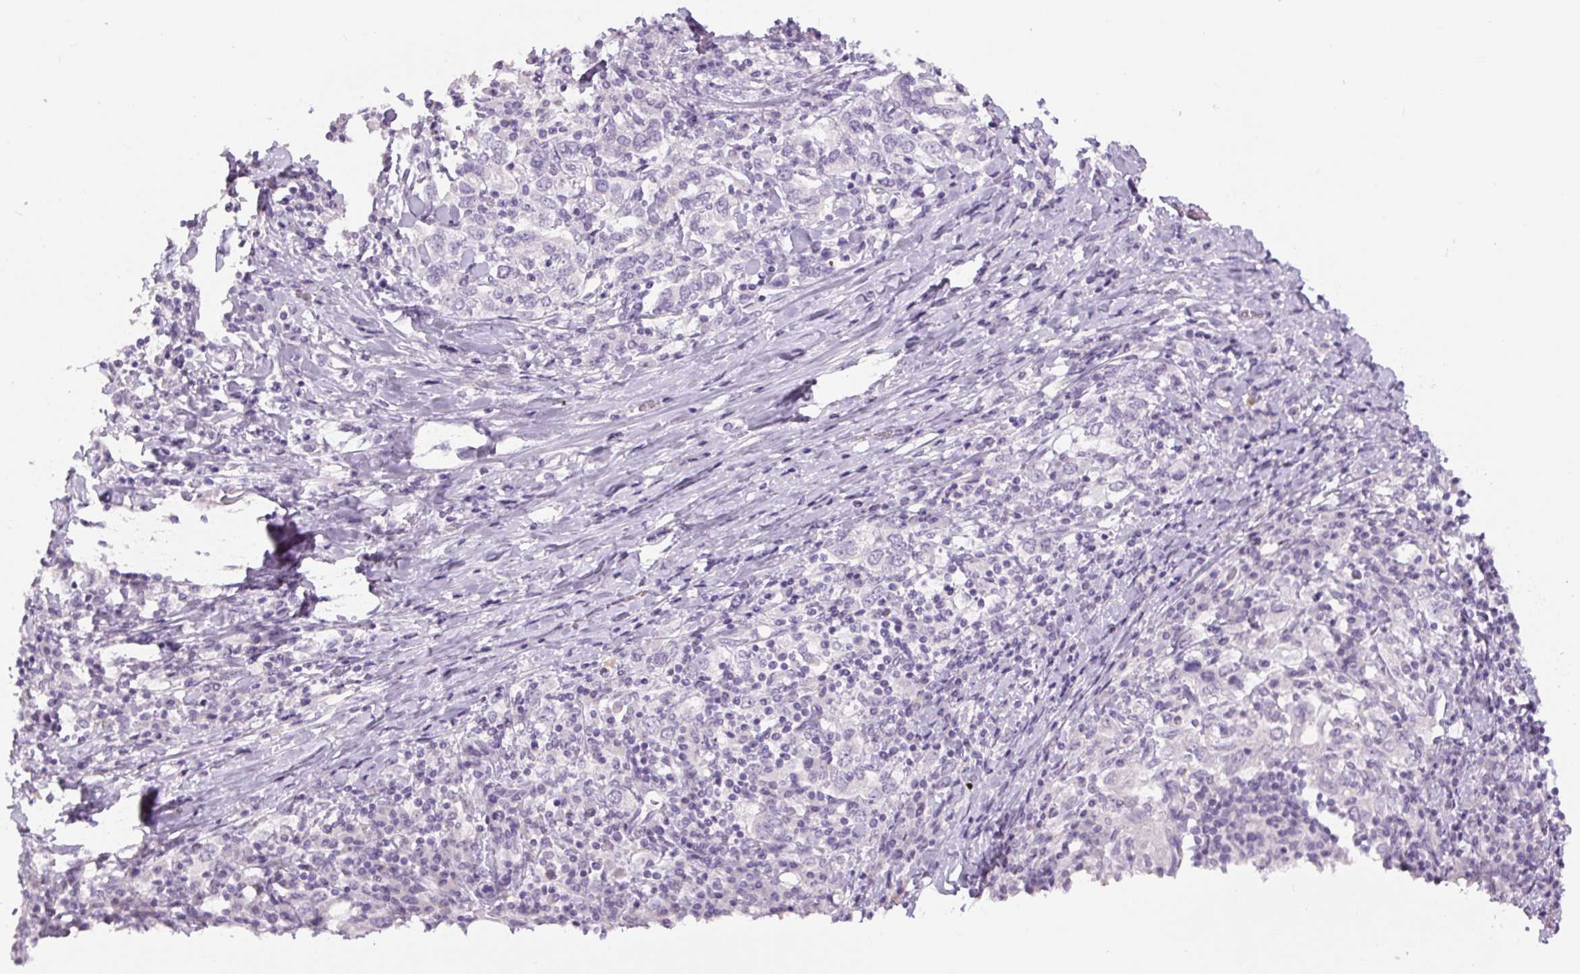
{"staining": {"intensity": "negative", "quantity": "none", "location": "none"}, "tissue": "stomach cancer", "cell_type": "Tumor cells", "image_type": "cancer", "snomed": [{"axis": "morphology", "description": "Adenocarcinoma, NOS"}, {"axis": "topography", "description": "Stomach, upper"}, {"axis": "topography", "description": "Stomach"}], "caption": "High magnification brightfield microscopy of stomach cancer stained with DAB (brown) and counterstained with hematoxylin (blue): tumor cells show no significant expression.", "gene": "SIX1", "patient": {"sex": "male", "age": 62}}